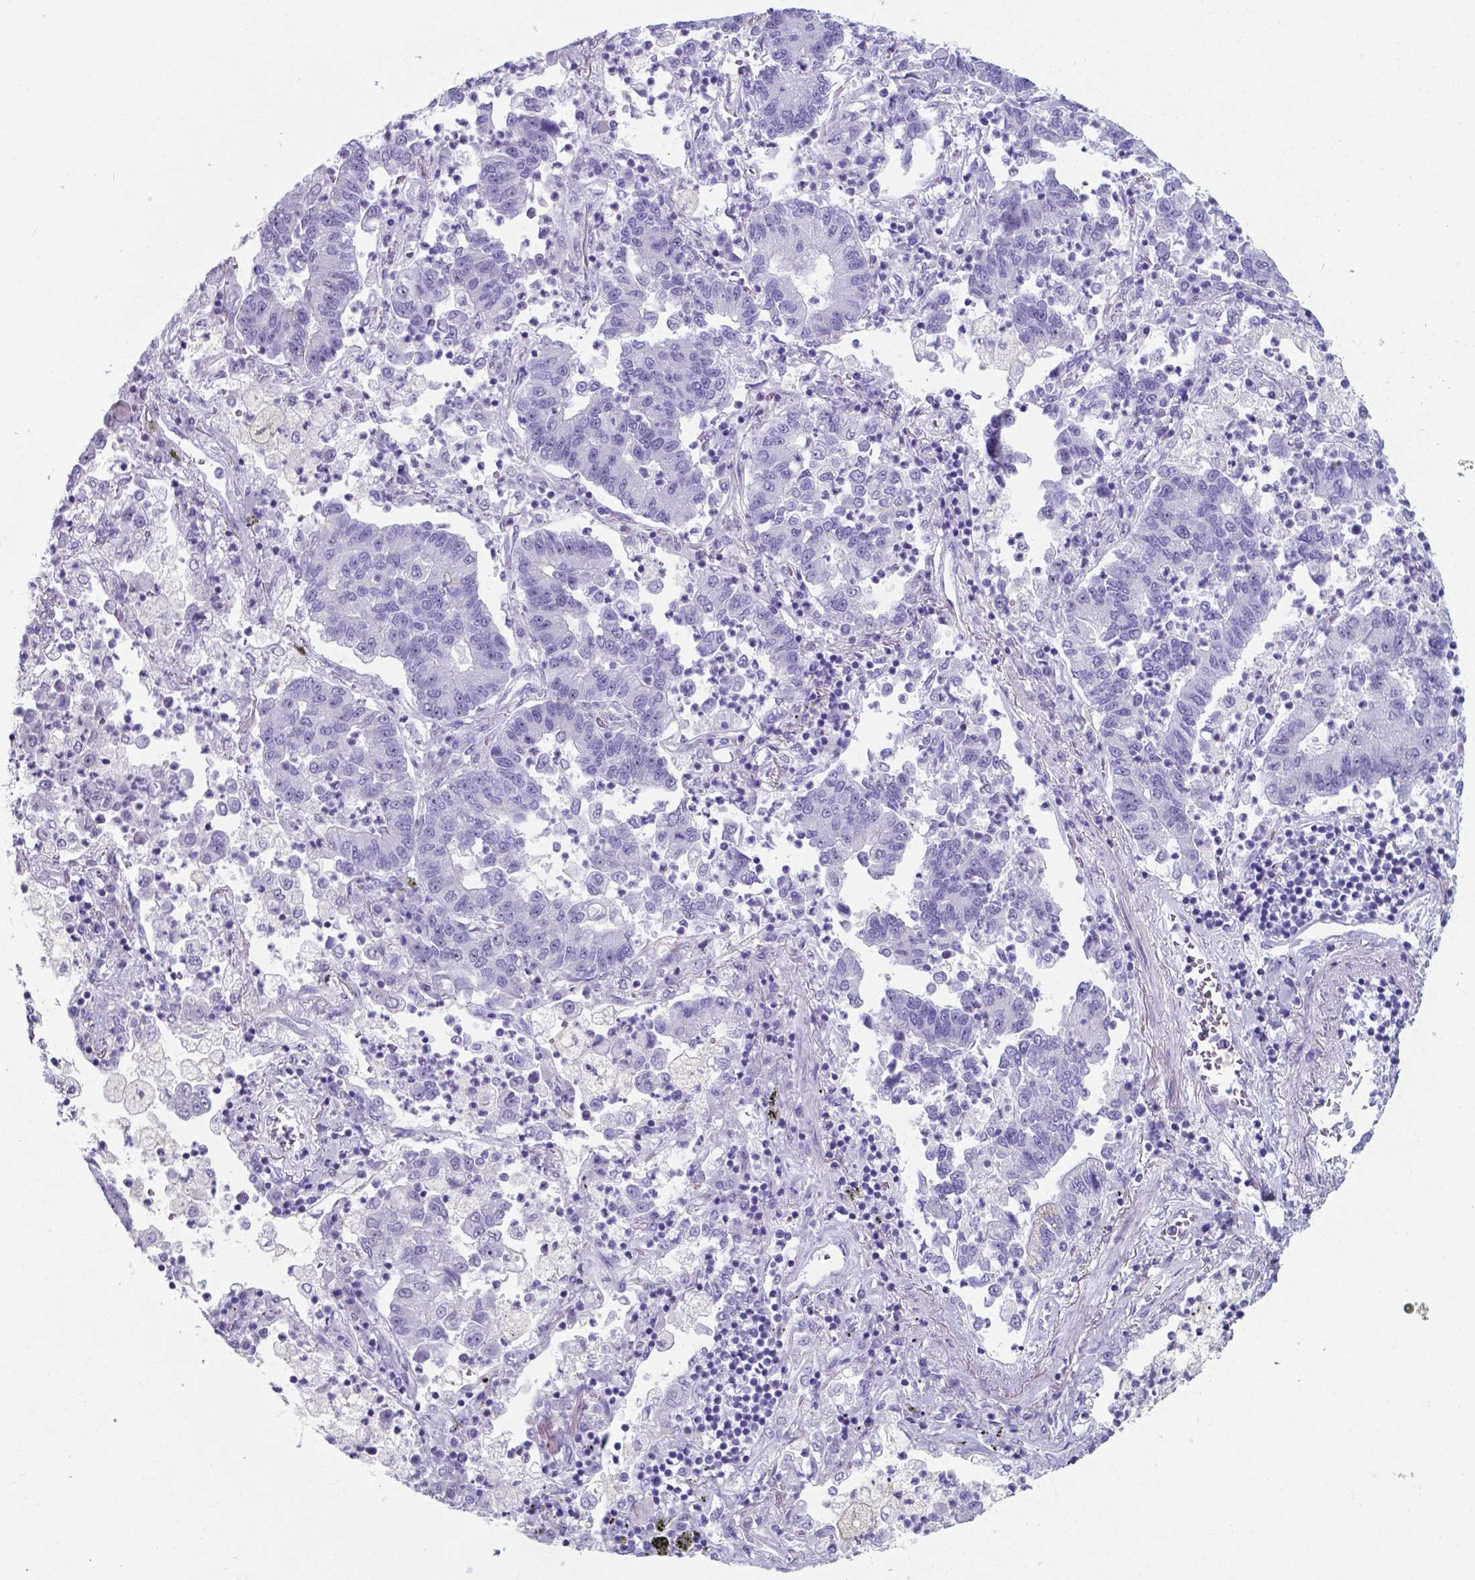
{"staining": {"intensity": "negative", "quantity": "none", "location": "none"}, "tissue": "lung cancer", "cell_type": "Tumor cells", "image_type": "cancer", "snomed": [{"axis": "morphology", "description": "Adenocarcinoma, NOS"}, {"axis": "topography", "description": "Lung"}], "caption": "Tumor cells are negative for brown protein staining in adenocarcinoma (lung). (DAB (3,3'-diaminobenzidine) immunohistochemistry with hematoxylin counter stain).", "gene": "AP5B1", "patient": {"sex": "female", "age": 57}}